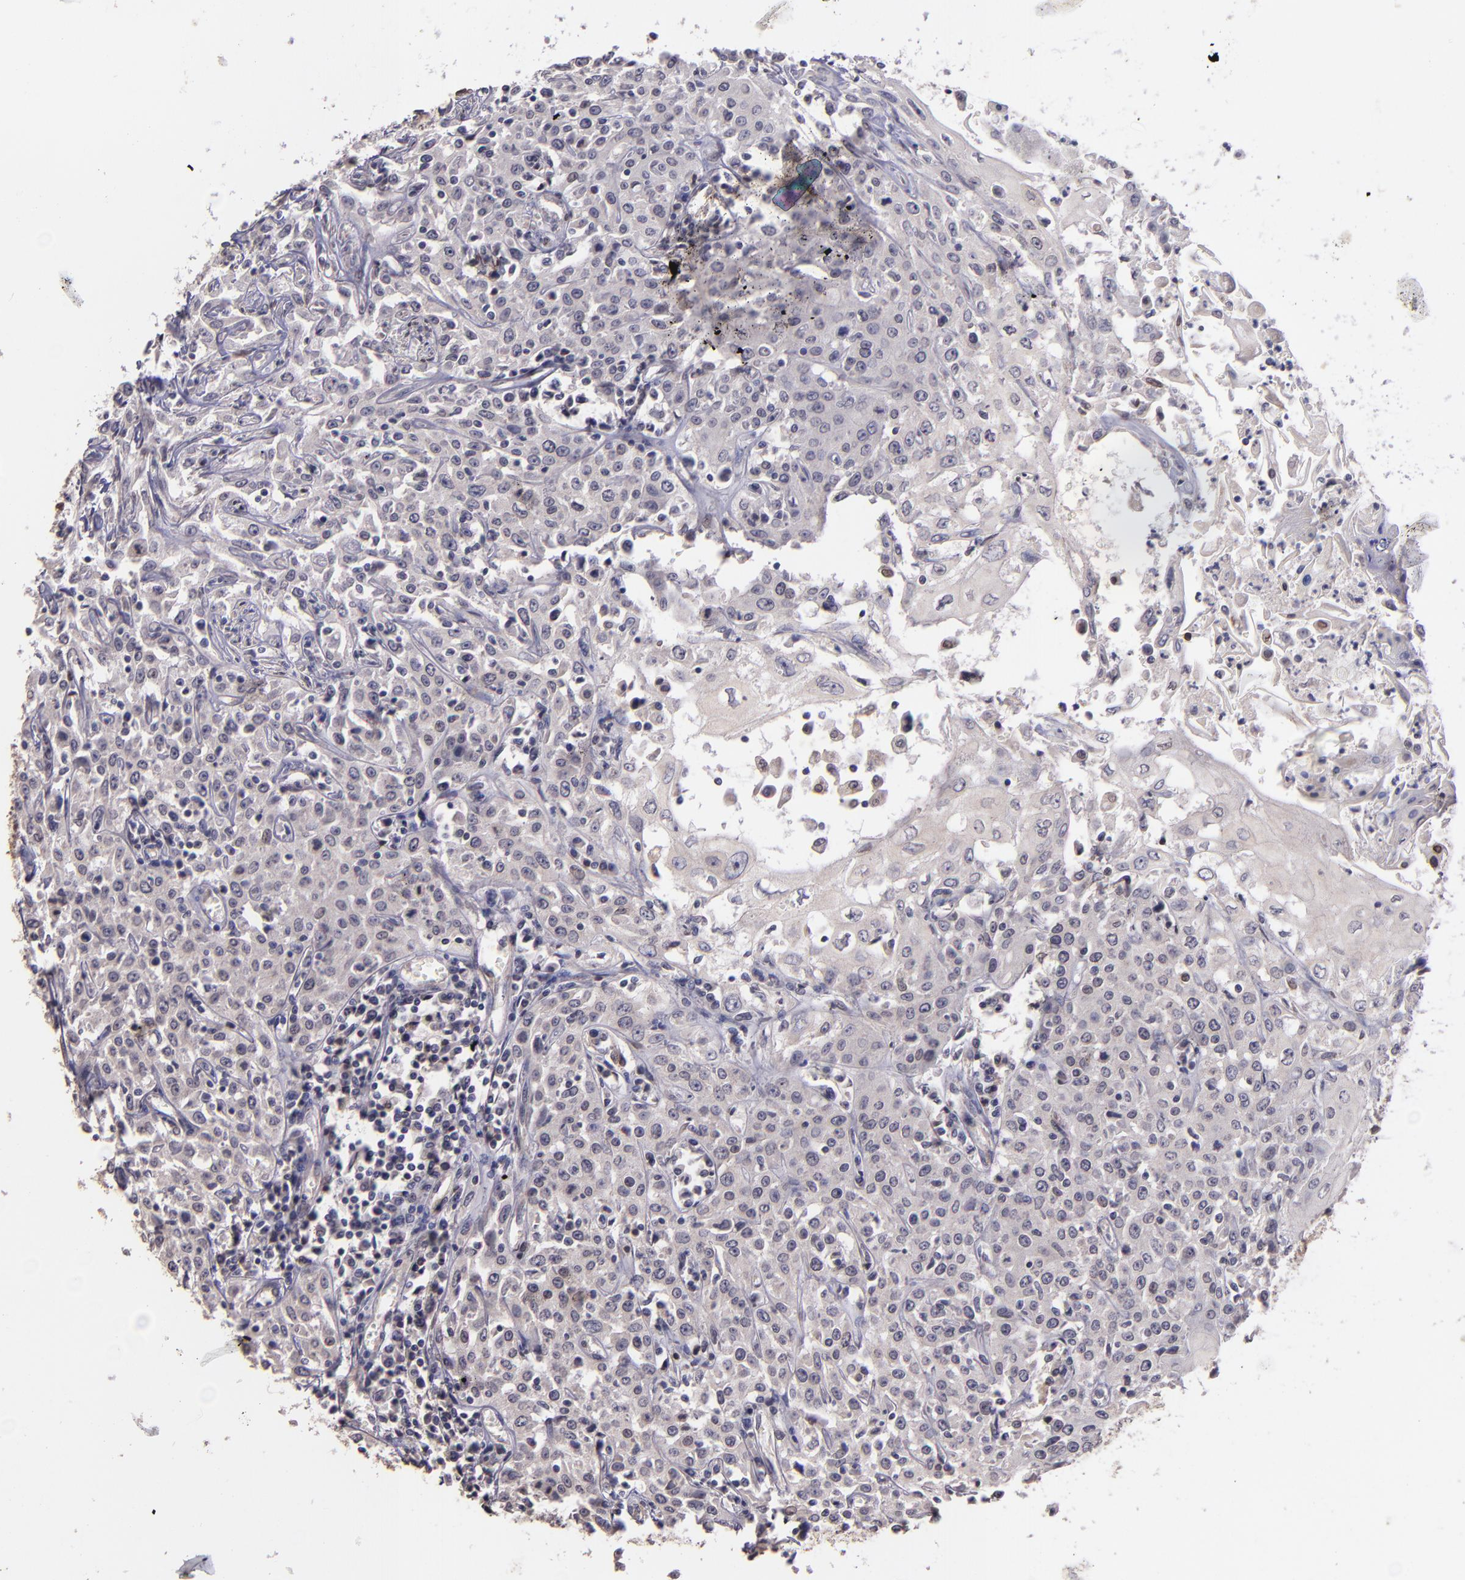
{"staining": {"intensity": "weak", "quantity": "<25%", "location": "cytoplasmic/membranous"}, "tissue": "head and neck cancer", "cell_type": "Tumor cells", "image_type": "cancer", "snomed": [{"axis": "morphology", "description": "Squamous cell carcinoma, NOS"}, {"axis": "topography", "description": "Oral tissue"}, {"axis": "topography", "description": "Head-Neck"}], "caption": "IHC micrograph of neoplastic tissue: squamous cell carcinoma (head and neck) stained with DAB demonstrates no significant protein staining in tumor cells.", "gene": "NUP62CL", "patient": {"sex": "female", "age": 76}}